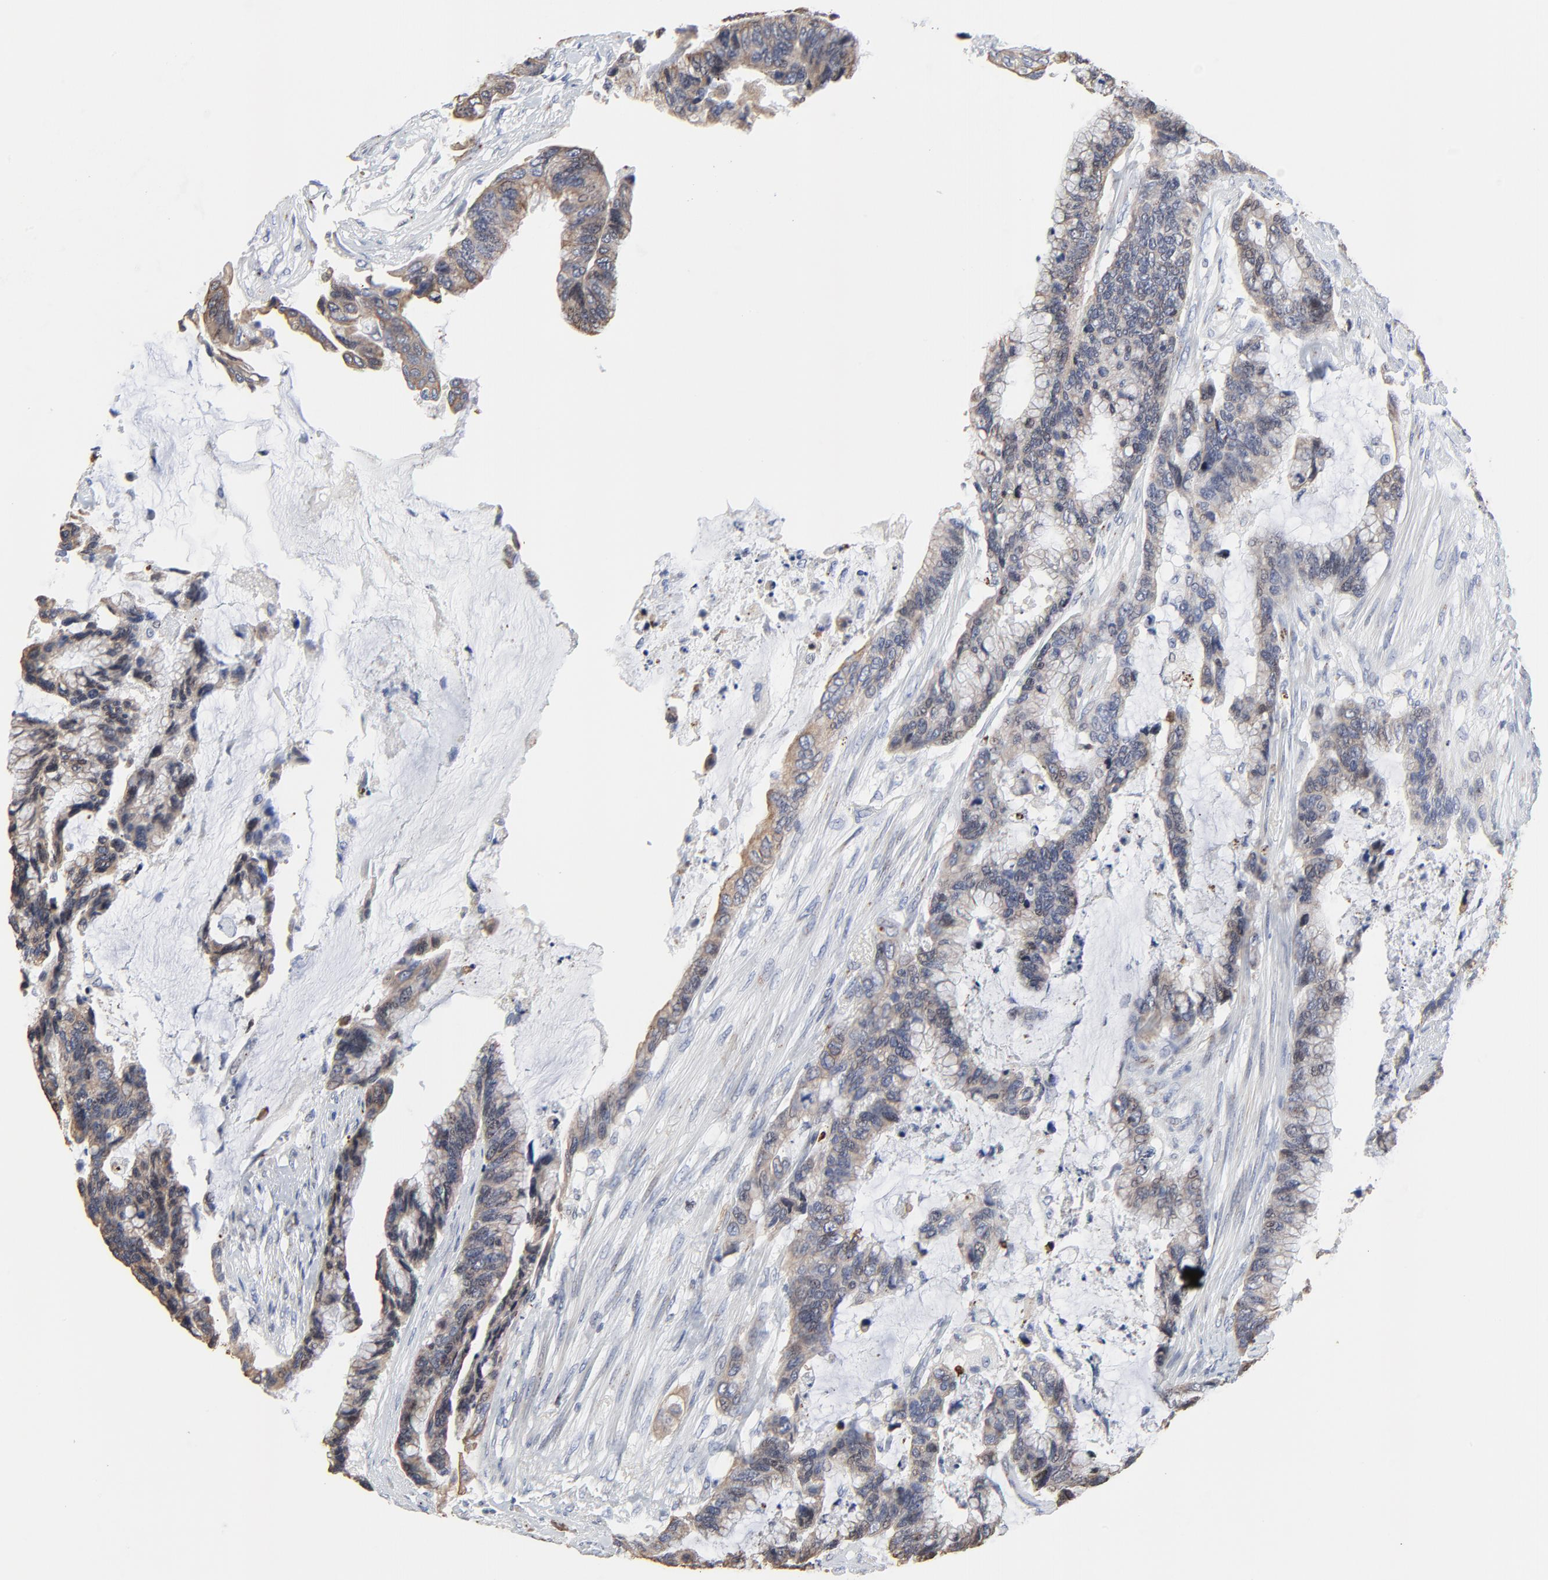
{"staining": {"intensity": "weak", "quantity": ">75%", "location": "cytoplasmic/membranous"}, "tissue": "colorectal cancer", "cell_type": "Tumor cells", "image_type": "cancer", "snomed": [{"axis": "morphology", "description": "Adenocarcinoma, NOS"}, {"axis": "topography", "description": "Rectum"}], "caption": "This photomicrograph displays adenocarcinoma (colorectal) stained with IHC to label a protein in brown. The cytoplasmic/membranous of tumor cells show weak positivity for the protein. Nuclei are counter-stained blue.", "gene": "LNX1", "patient": {"sex": "female", "age": 59}}